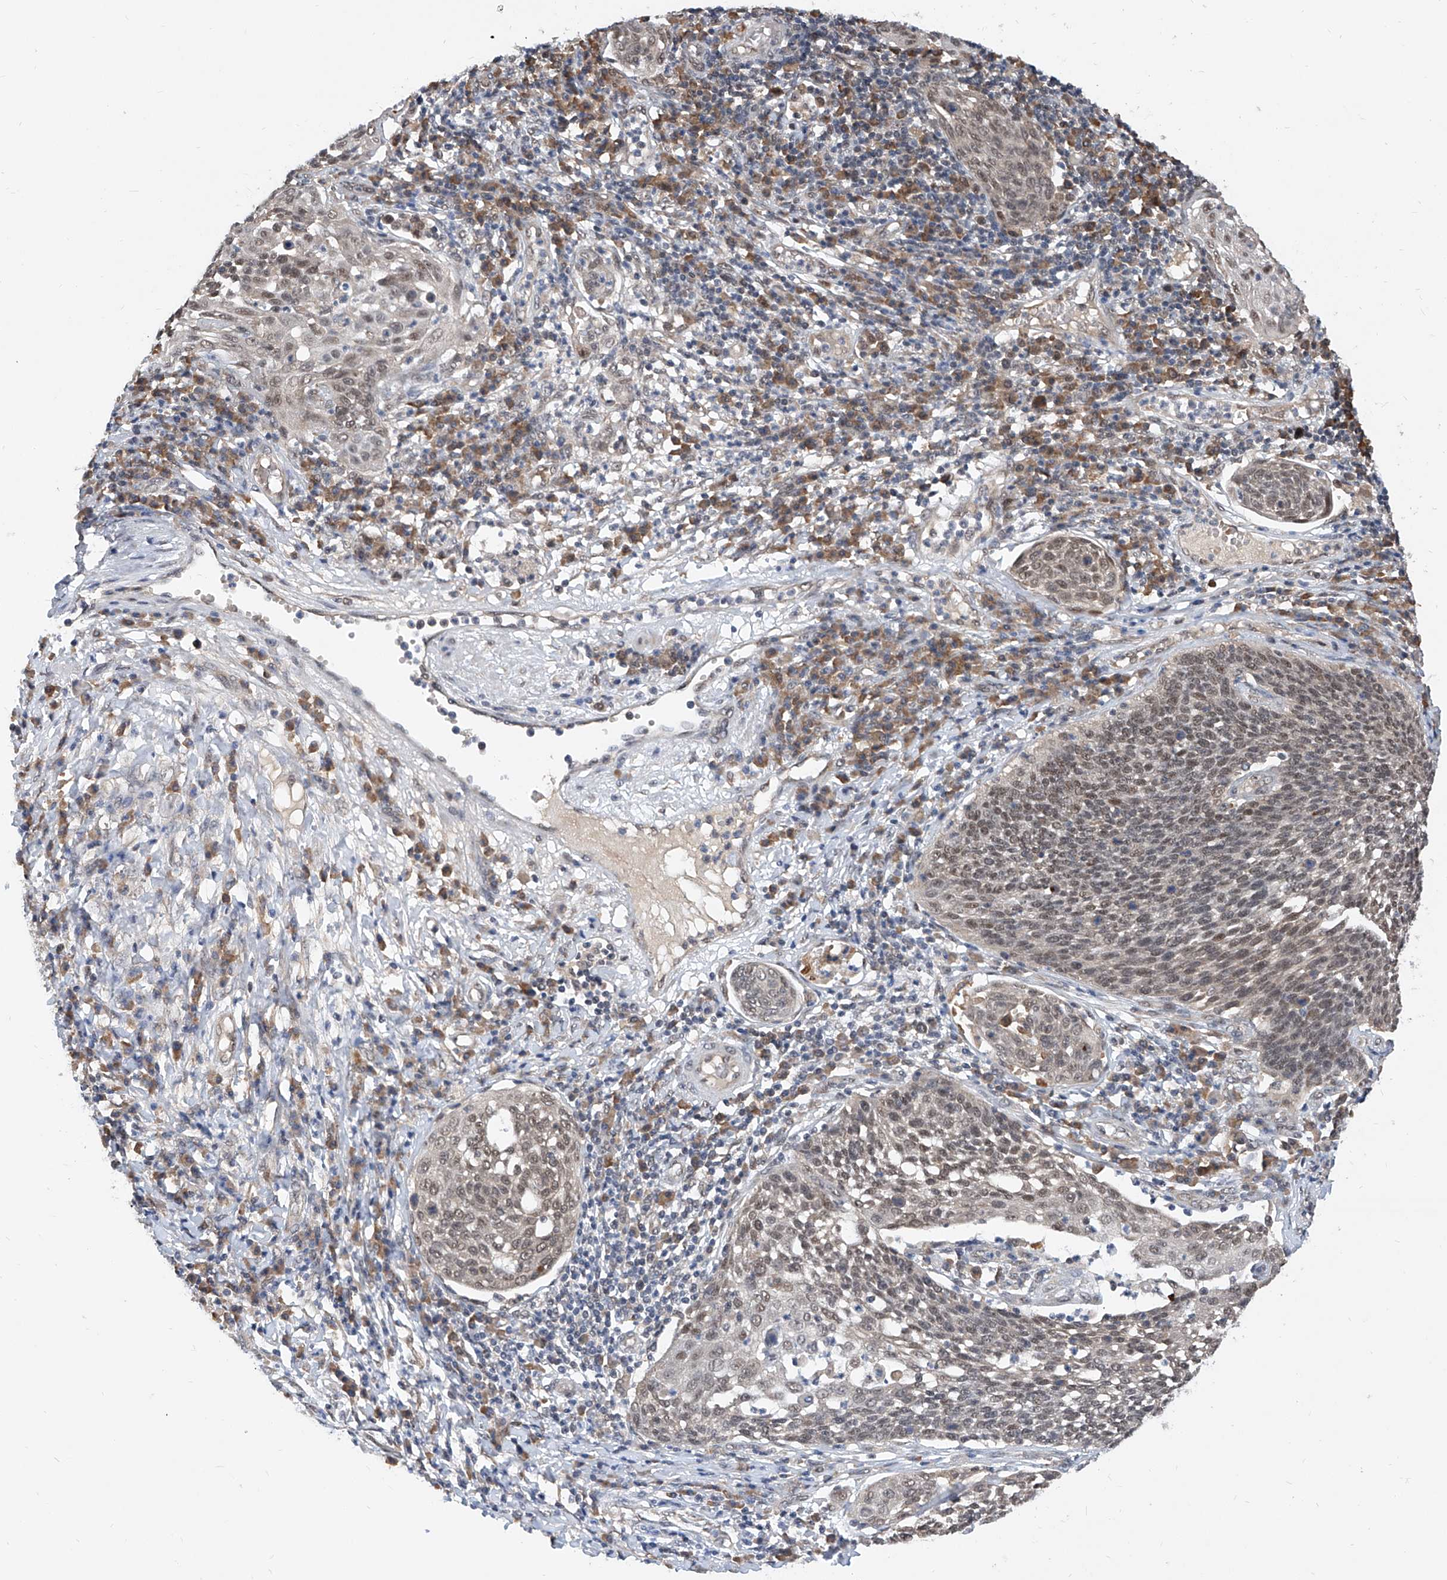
{"staining": {"intensity": "weak", "quantity": "25%-75%", "location": "nuclear"}, "tissue": "cervical cancer", "cell_type": "Tumor cells", "image_type": "cancer", "snomed": [{"axis": "morphology", "description": "Squamous cell carcinoma, NOS"}, {"axis": "topography", "description": "Cervix"}], "caption": "Immunohistochemical staining of cervical cancer (squamous cell carcinoma) shows low levels of weak nuclear protein expression in approximately 25%-75% of tumor cells. (Brightfield microscopy of DAB IHC at high magnification).", "gene": "CARMIL3", "patient": {"sex": "female", "age": 34}}